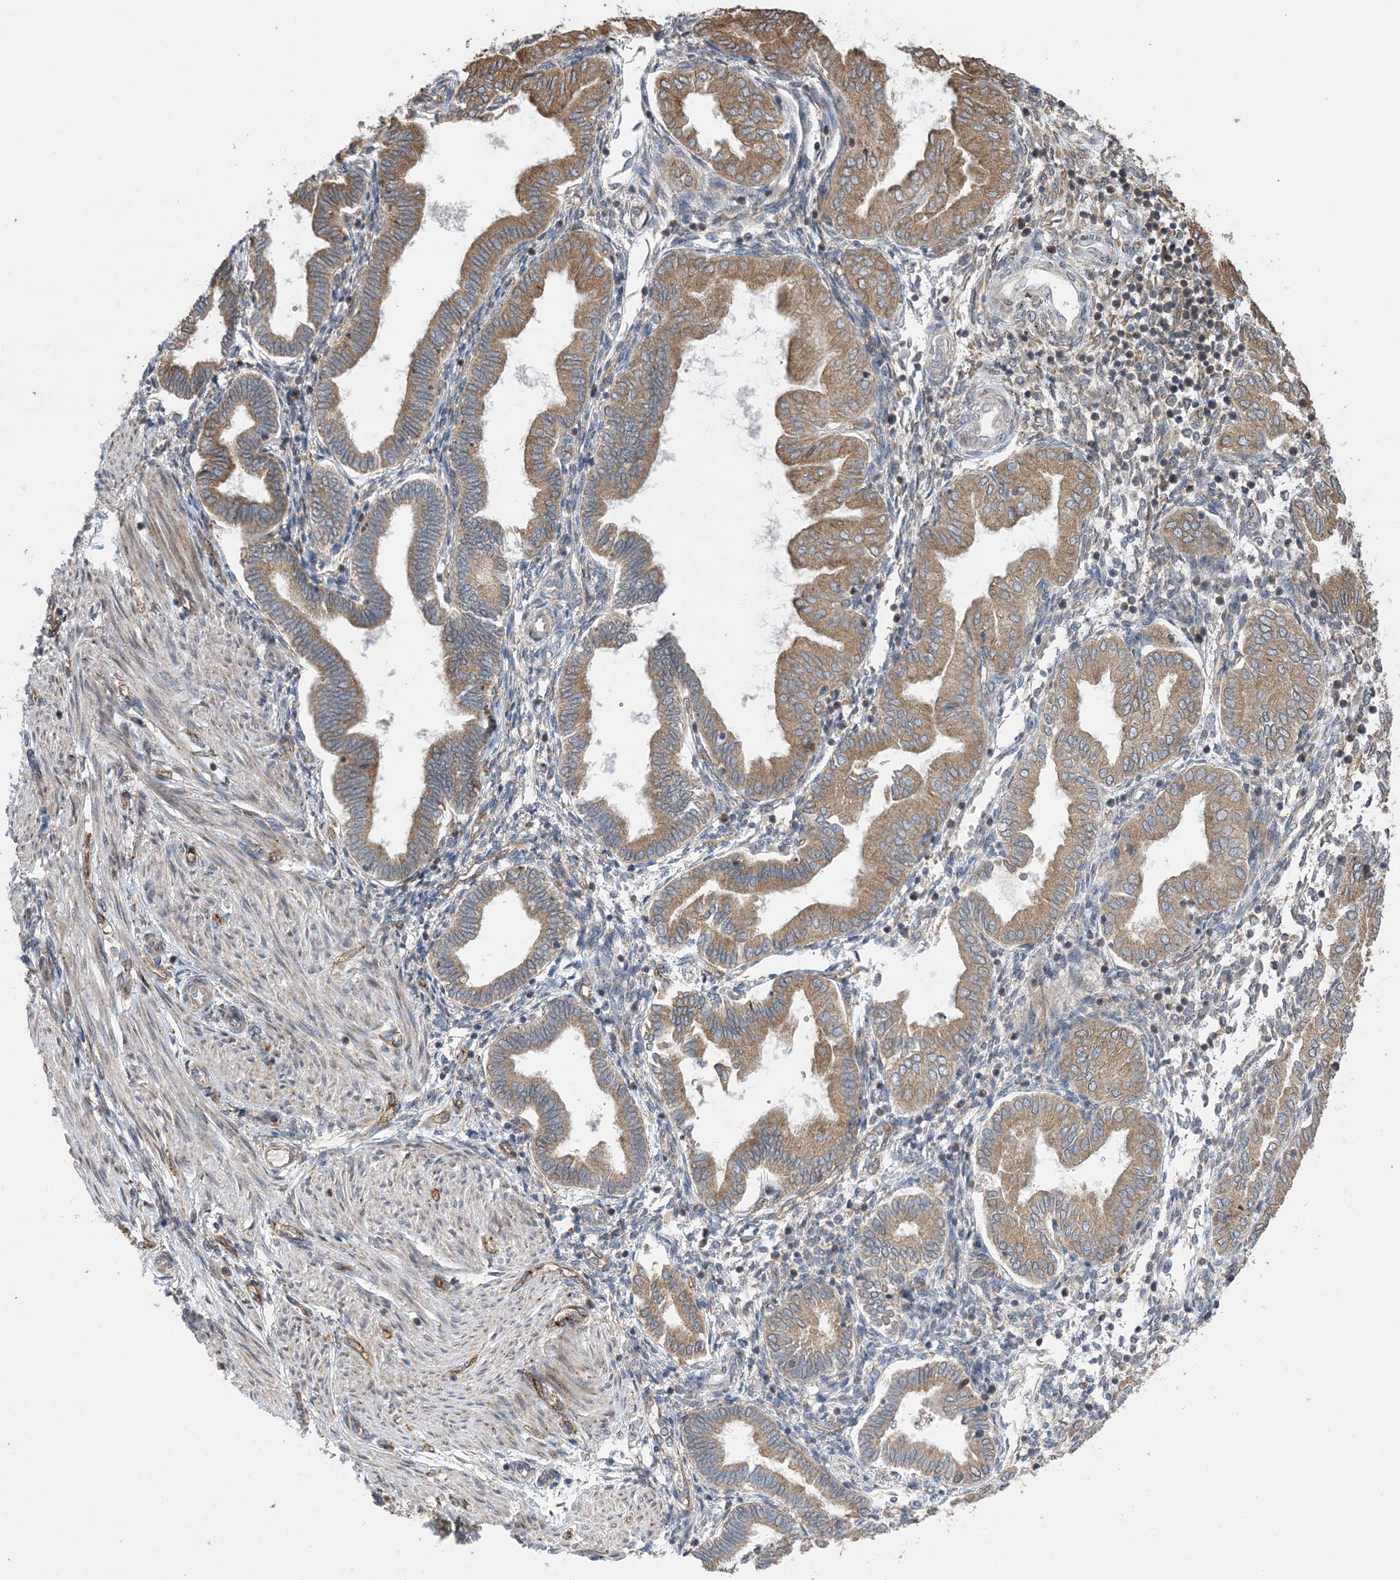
{"staining": {"intensity": "negative", "quantity": "none", "location": "none"}, "tissue": "endometrium", "cell_type": "Cells in endometrial stroma", "image_type": "normal", "snomed": [{"axis": "morphology", "description": "Normal tissue, NOS"}, {"axis": "topography", "description": "Endometrium"}], "caption": "Image shows no protein expression in cells in endometrial stroma of unremarkable endometrium.", "gene": "CLEC16A", "patient": {"sex": "female", "age": 53}}